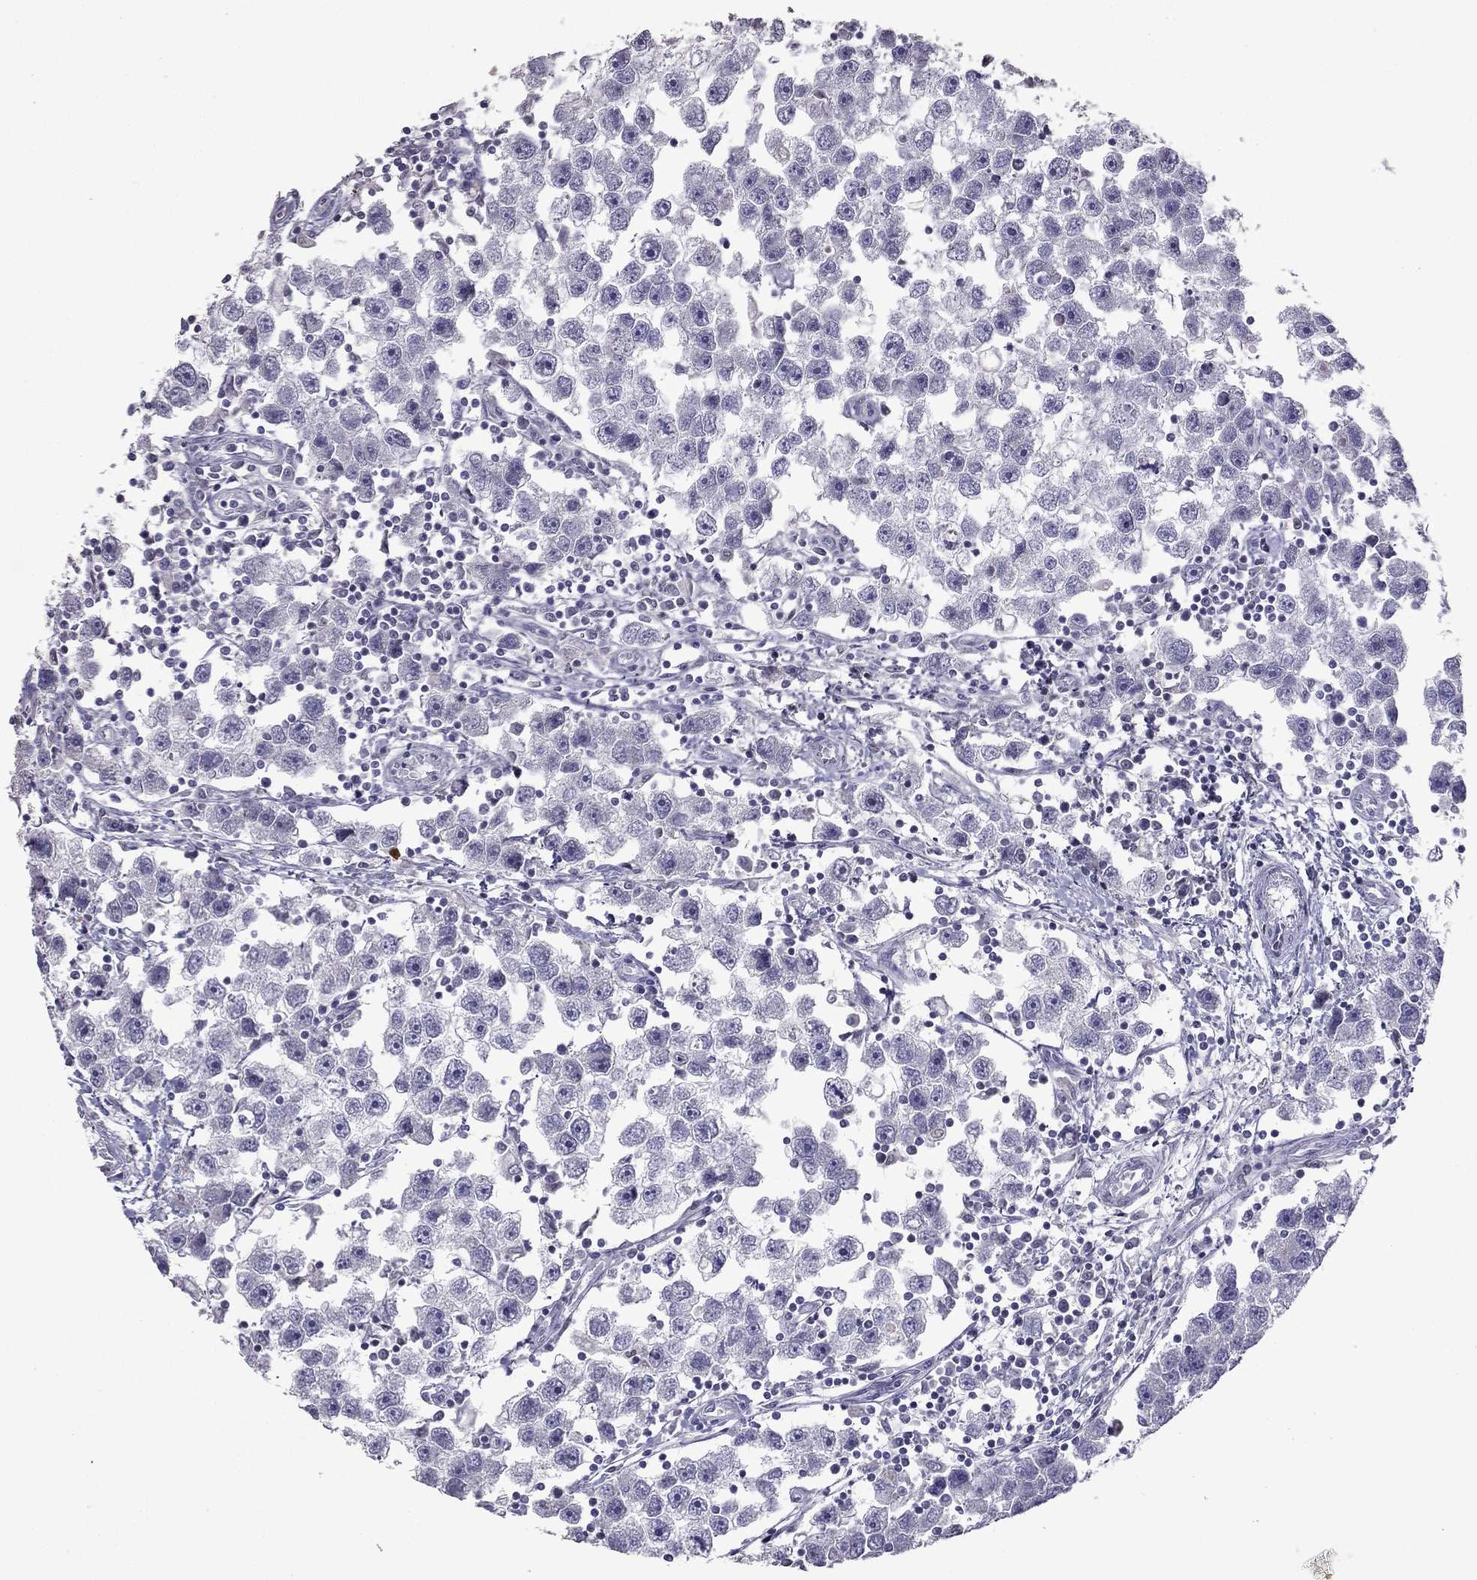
{"staining": {"intensity": "negative", "quantity": "none", "location": "none"}, "tissue": "testis cancer", "cell_type": "Tumor cells", "image_type": "cancer", "snomed": [{"axis": "morphology", "description": "Seminoma, NOS"}, {"axis": "topography", "description": "Testis"}], "caption": "Histopathology image shows no significant protein expression in tumor cells of seminoma (testis). (Stains: DAB IHC with hematoxylin counter stain, Microscopy: brightfield microscopy at high magnification).", "gene": "RGS8", "patient": {"sex": "male", "age": 30}}